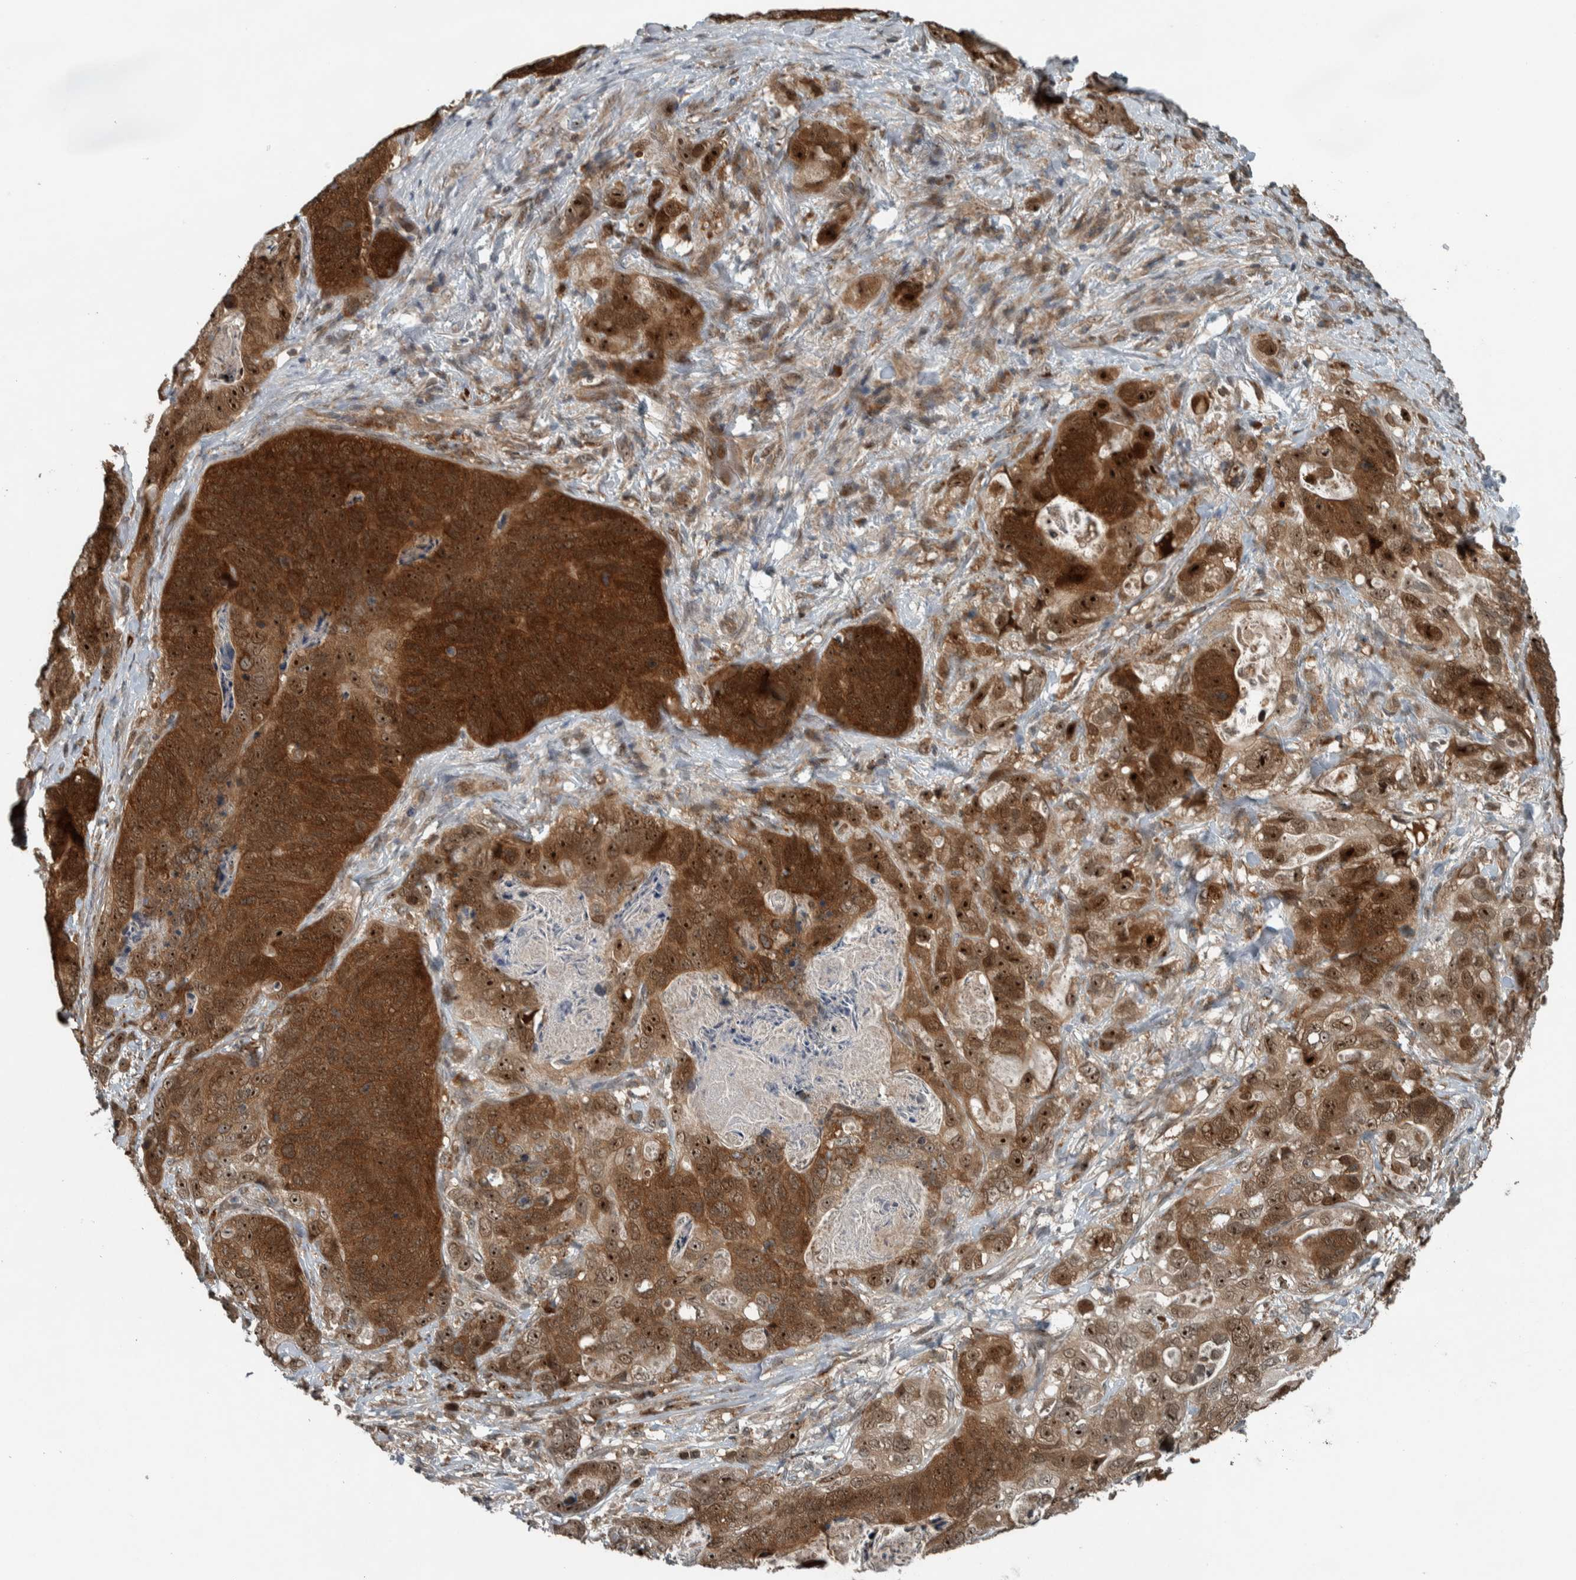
{"staining": {"intensity": "strong", "quantity": ">75%", "location": "cytoplasmic/membranous,nuclear"}, "tissue": "stomach cancer", "cell_type": "Tumor cells", "image_type": "cancer", "snomed": [{"axis": "morphology", "description": "Normal tissue, NOS"}, {"axis": "morphology", "description": "Adenocarcinoma, NOS"}, {"axis": "topography", "description": "Stomach"}], "caption": "Immunohistochemistry (IHC) staining of adenocarcinoma (stomach), which displays high levels of strong cytoplasmic/membranous and nuclear expression in about >75% of tumor cells indicating strong cytoplasmic/membranous and nuclear protein positivity. The staining was performed using DAB (brown) for protein detection and nuclei were counterstained in hematoxylin (blue).", "gene": "XPO5", "patient": {"sex": "female", "age": 89}}